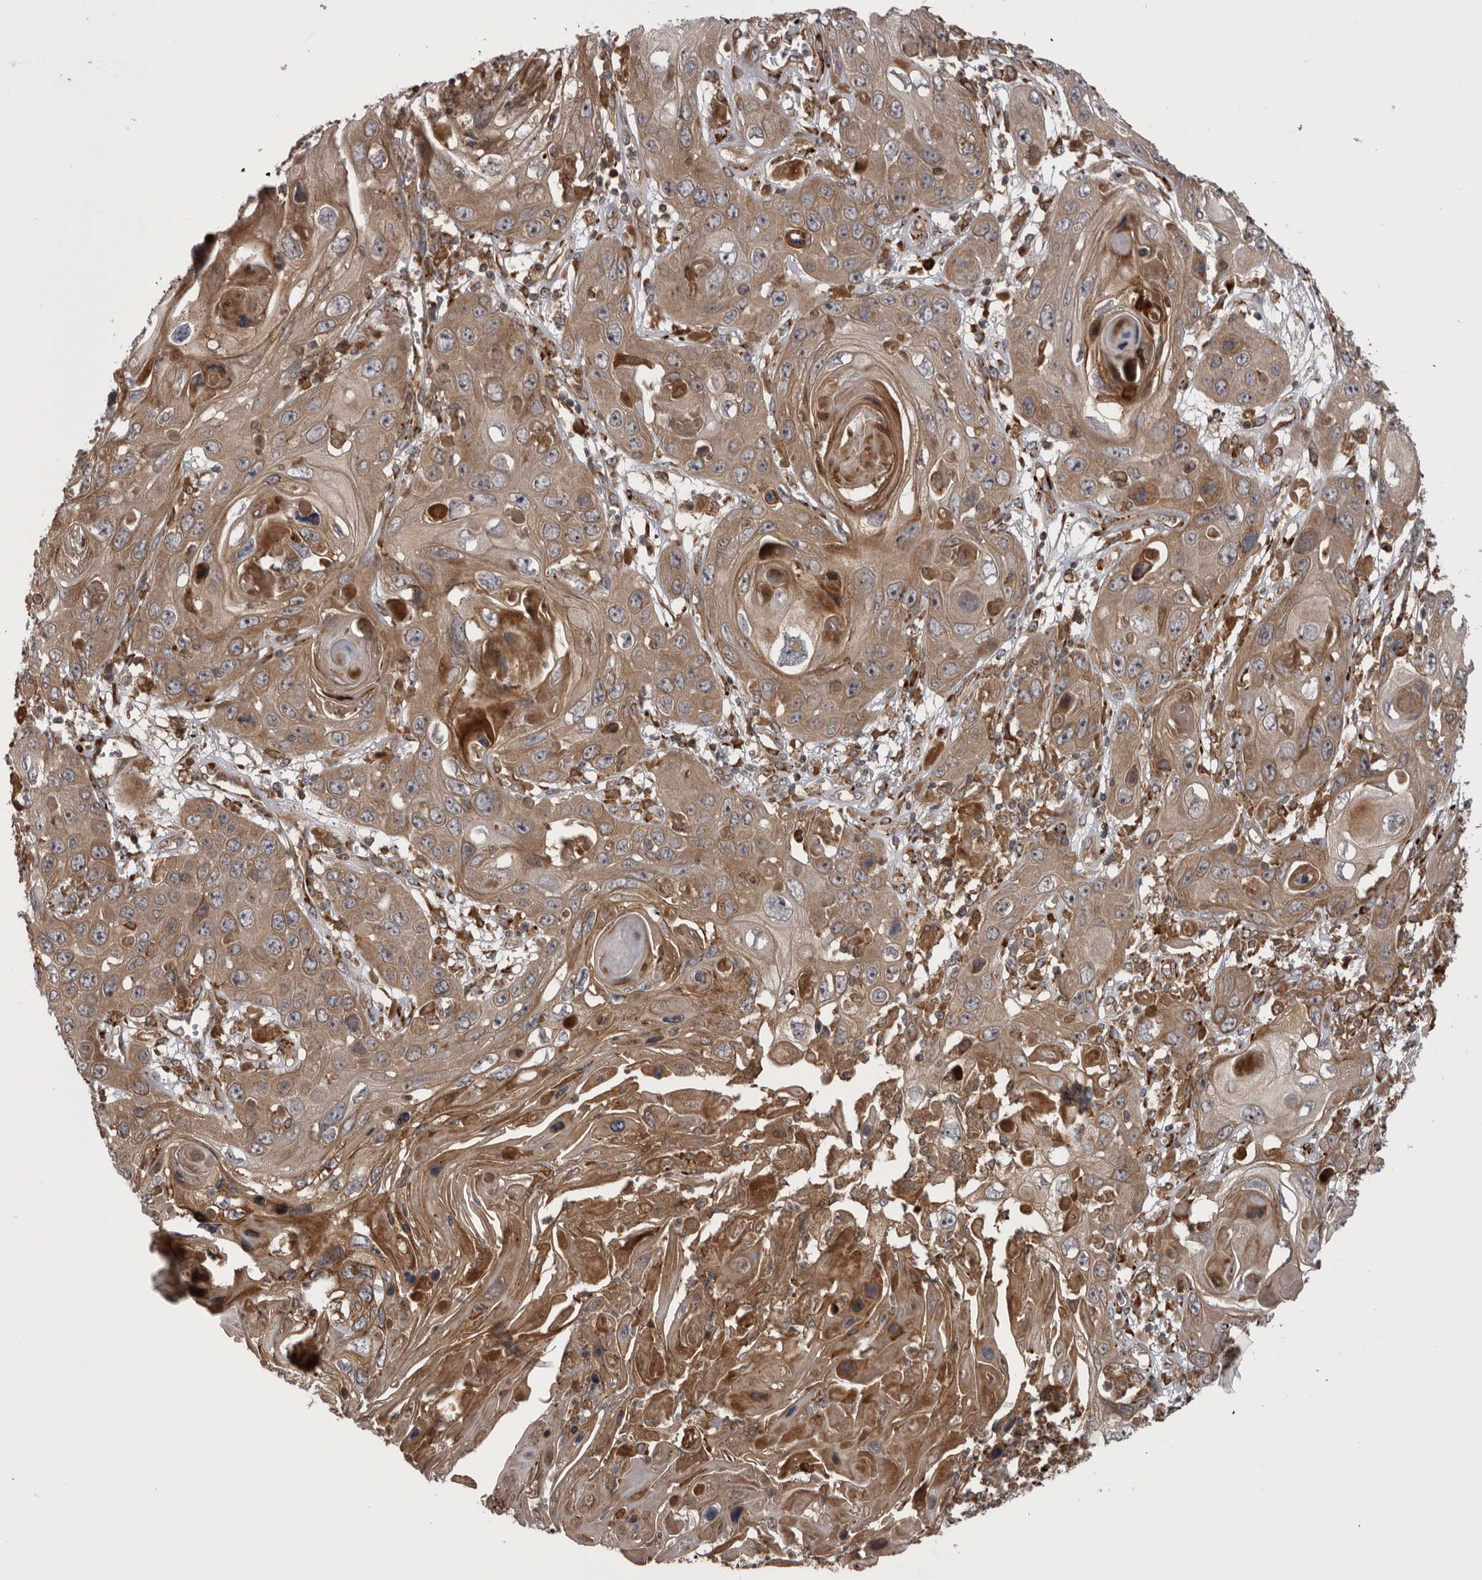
{"staining": {"intensity": "moderate", "quantity": ">75%", "location": "cytoplasmic/membranous"}, "tissue": "skin cancer", "cell_type": "Tumor cells", "image_type": "cancer", "snomed": [{"axis": "morphology", "description": "Squamous cell carcinoma, NOS"}, {"axis": "topography", "description": "Skin"}], "caption": "Skin cancer stained for a protein (brown) displays moderate cytoplasmic/membranous positive positivity in about >75% of tumor cells.", "gene": "RAB3GAP2", "patient": {"sex": "male", "age": 55}}